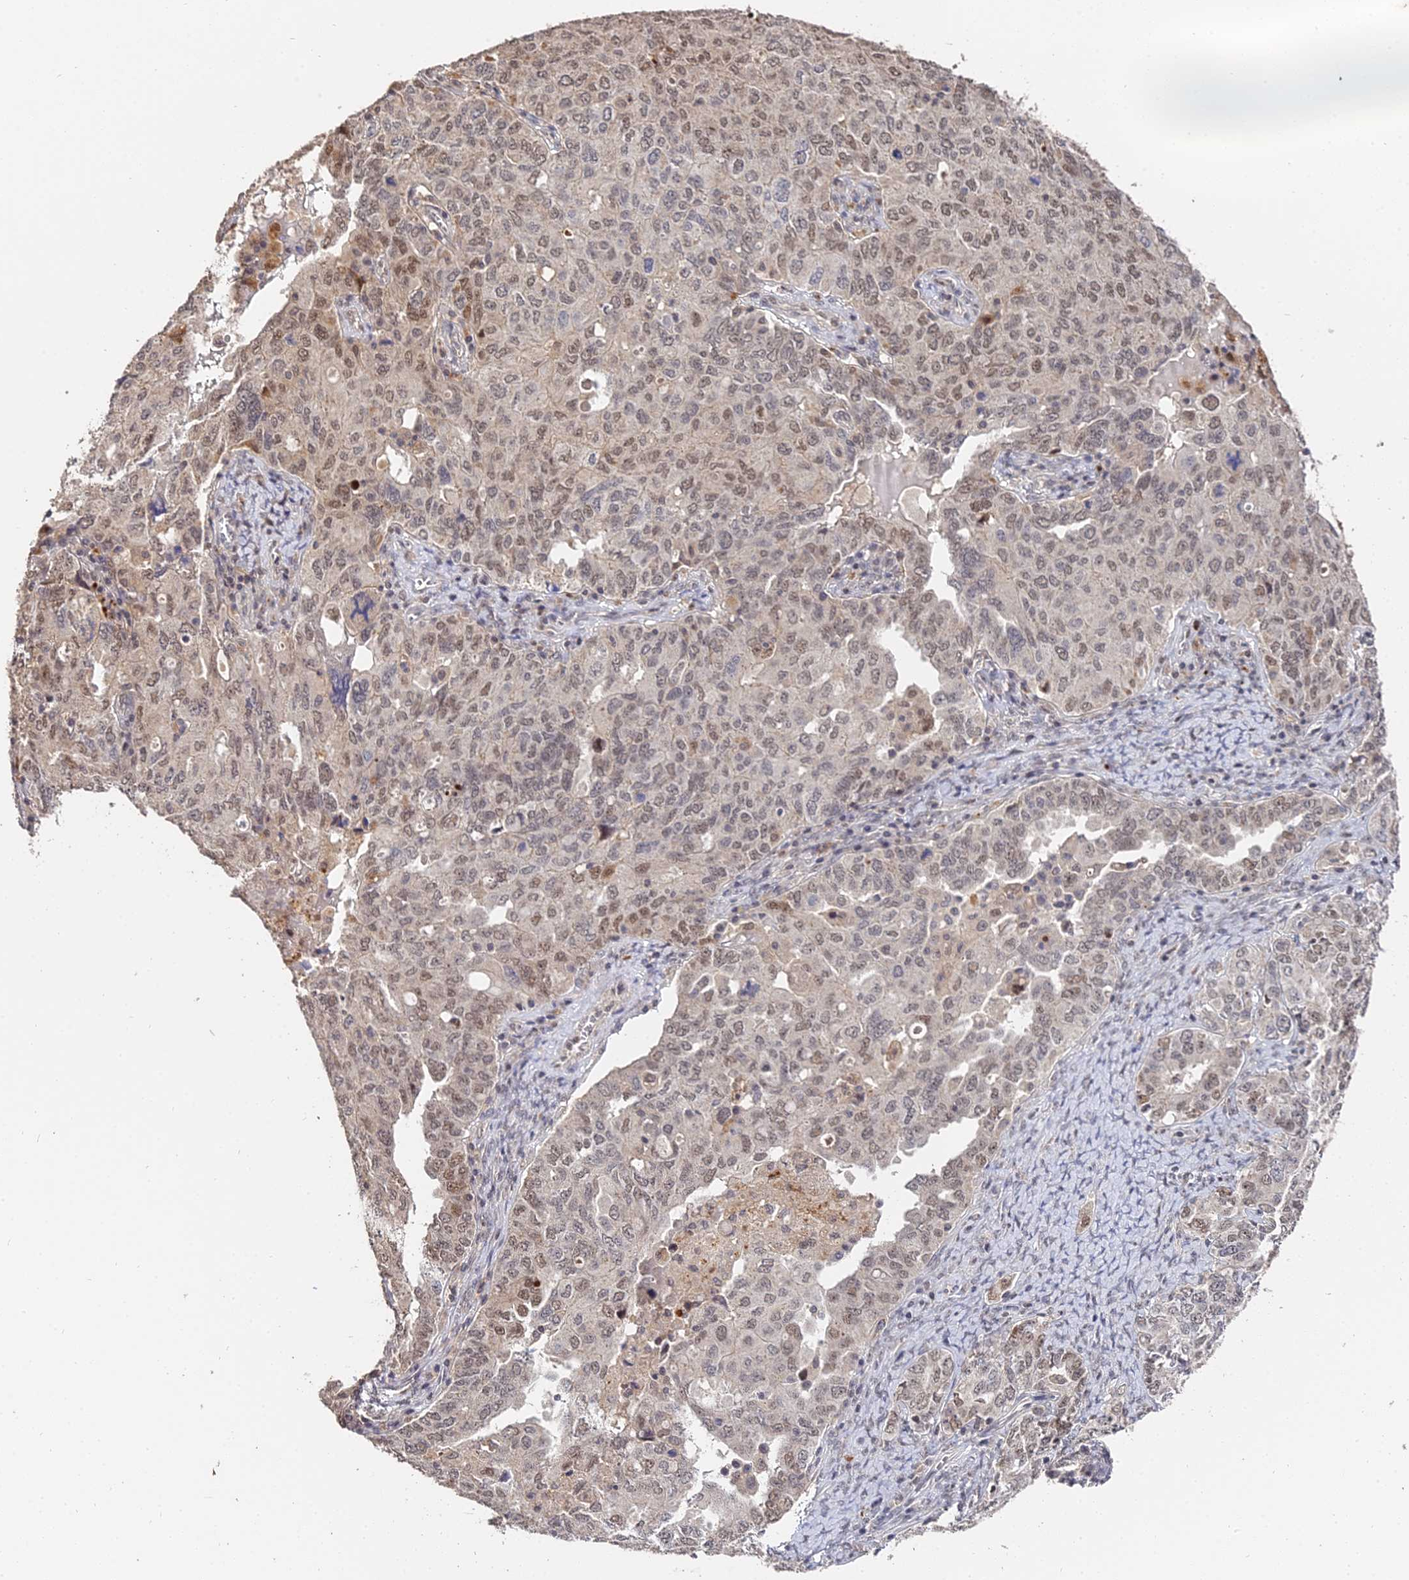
{"staining": {"intensity": "weak", "quantity": ">75%", "location": "nuclear"}, "tissue": "ovarian cancer", "cell_type": "Tumor cells", "image_type": "cancer", "snomed": [{"axis": "morphology", "description": "Carcinoma, endometroid"}, {"axis": "topography", "description": "Ovary"}], "caption": "IHC staining of endometroid carcinoma (ovarian), which displays low levels of weak nuclear positivity in about >75% of tumor cells indicating weak nuclear protein expression. The staining was performed using DAB (brown) for protein detection and nuclei were counterstained in hematoxylin (blue).", "gene": "LSM5", "patient": {"sex": "female", "age": 62}}